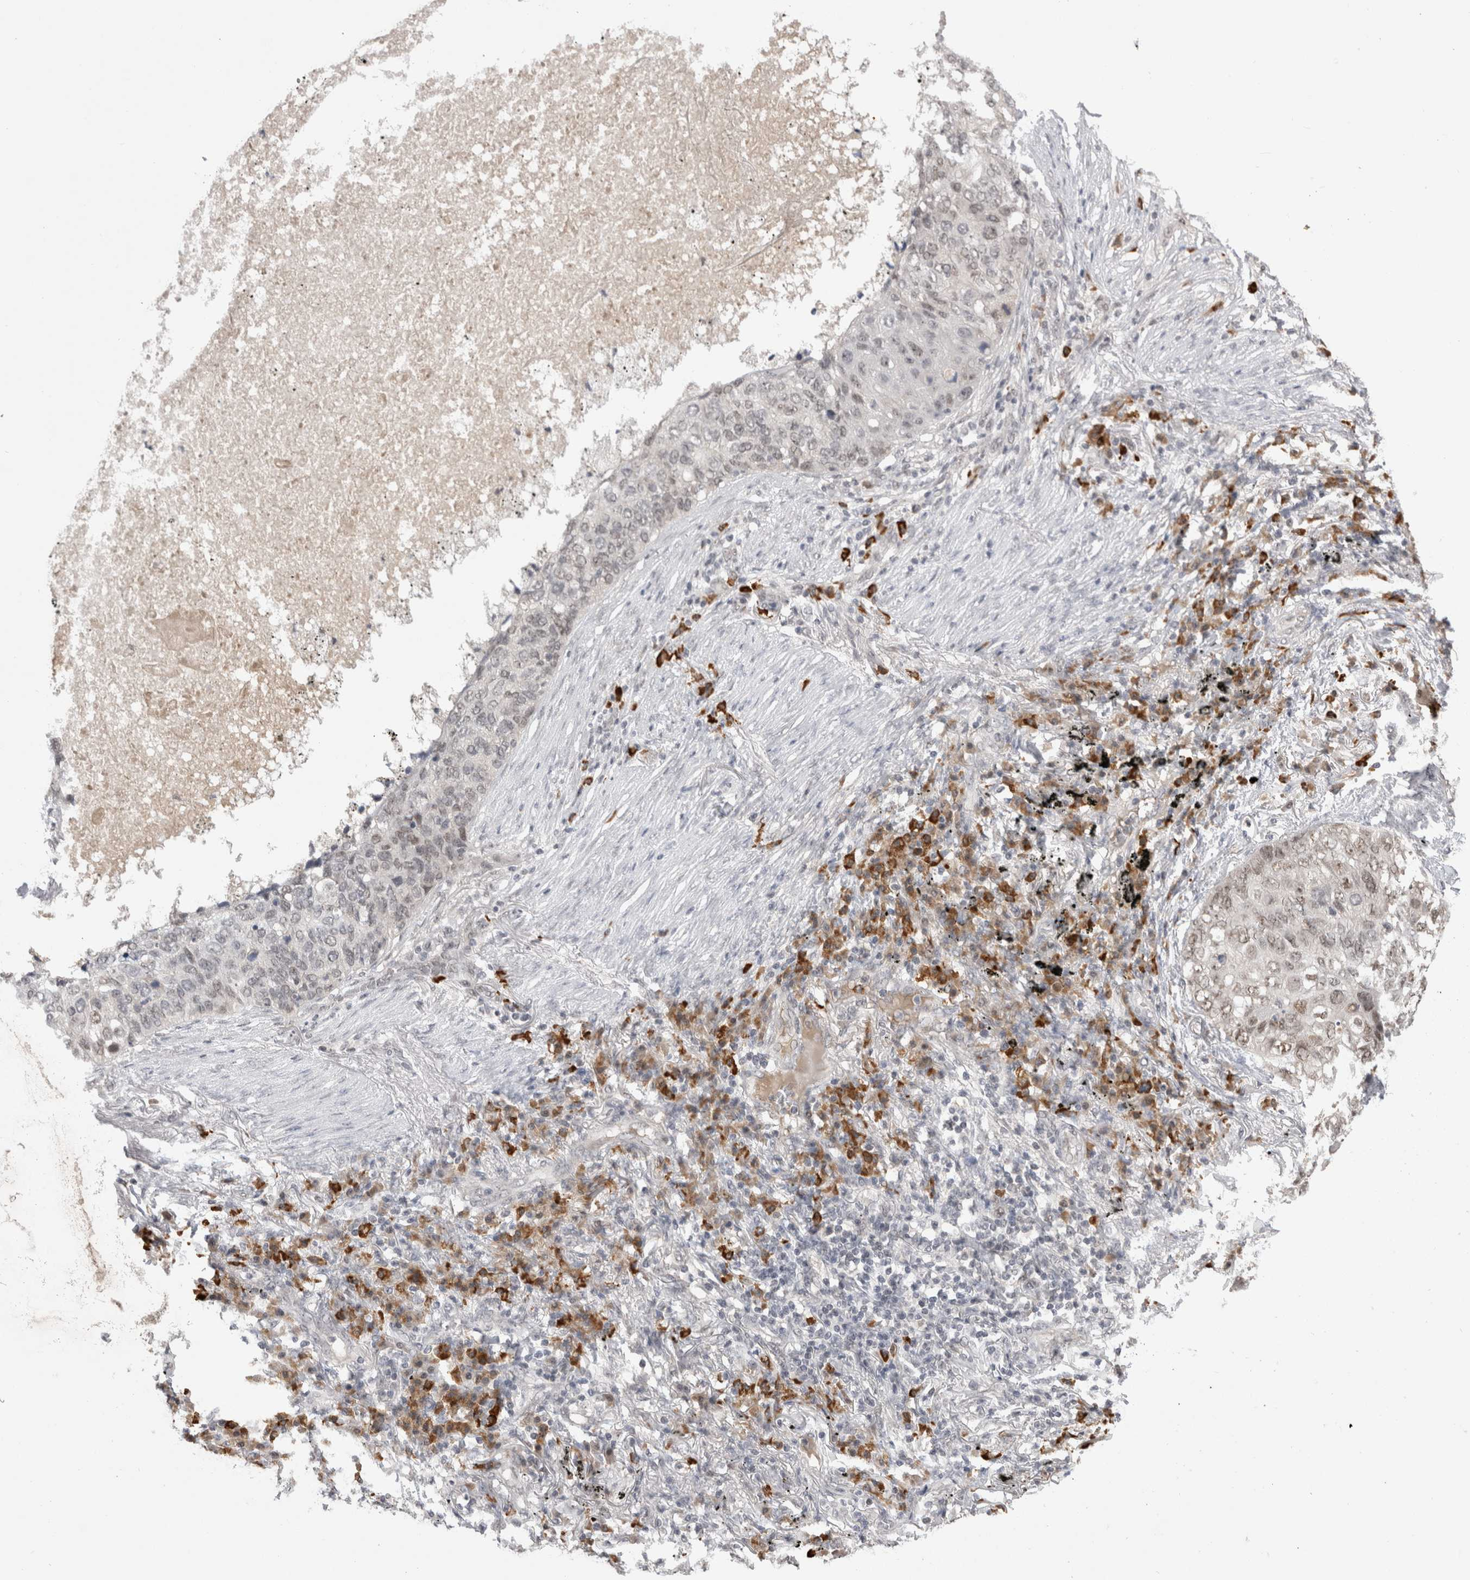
{"staining": {"intensity": "weak", "quantity": ">75%", "location": "nuclear"}, "tissue": "lung cancer", "cell_type": "Tumor cells", "image_type": "cancer", "snomed": [{"axis": "morphology", "description": "Squamous cell carcinoma, NOS"}, {"axis": "topography", "description": "Lung"}], "caption": "Immunohistochemical staining of squamous cell carcinoma (lung) displays low levels of weak nuclear positivity in approximately >75% of tumor cells.", "gene": "ZNF24", "patient": {"sex": "female", "age": 63}}